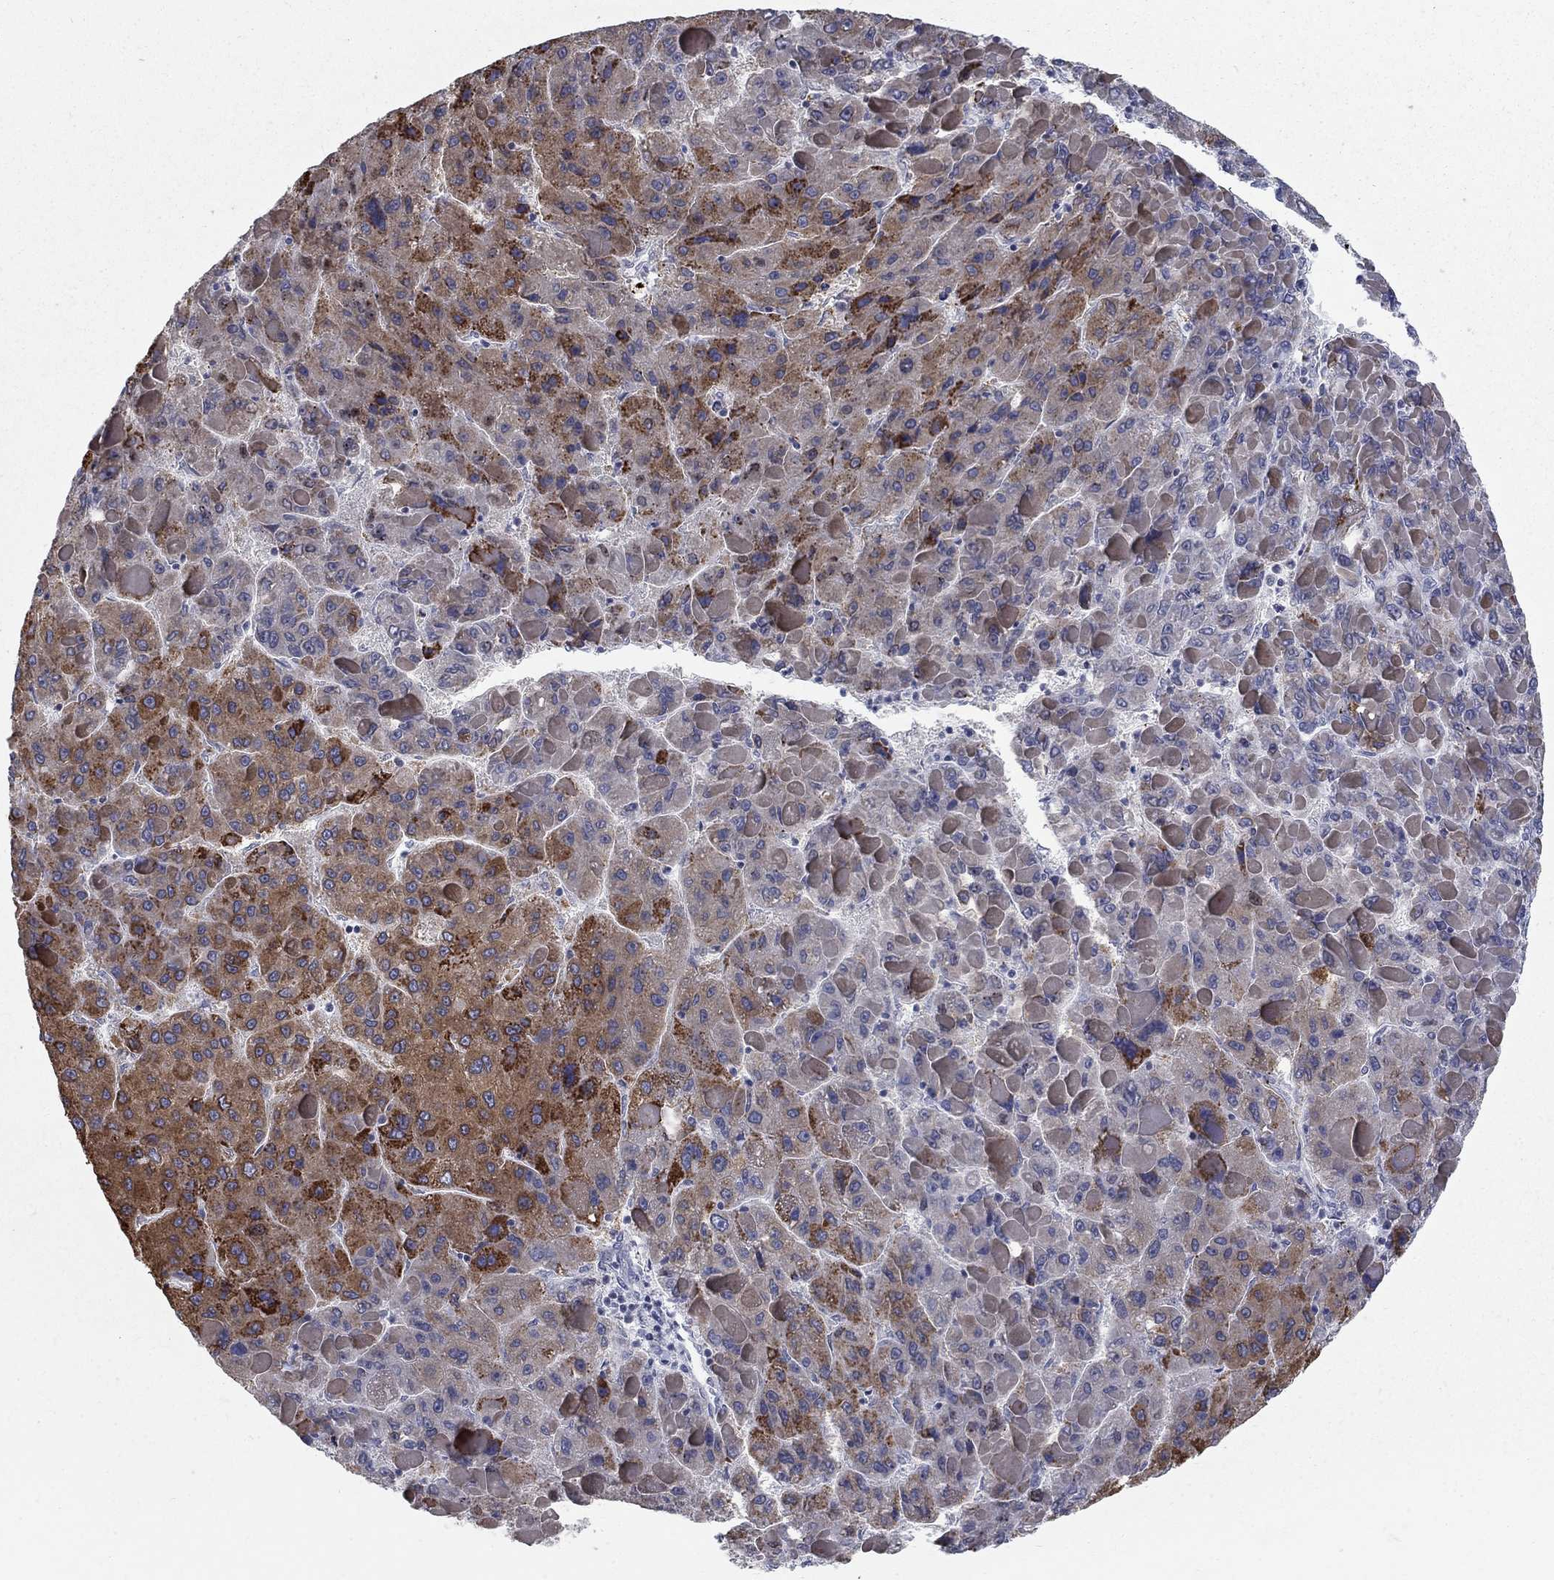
{"staining": {"intensity": "strong", "quantity": "25%-75%", "location": "cytoplasmic/membranous"}, "tissue": "liver cancer", "cell_type": "Tumor cells", "image_type": "cancer", "snomed": [{"axis": "morphology", "description": "Carcinoma, Hepatocellular, NOS"}, {"axis": "topography", "description": "Liver"}], "caption": "Protein positivity by immunohistochemistry (IHC) displays strong cytoplasmic/membranous staining in approximately 25%-75% of tumor cells in hepatocellular carcinoma (liver).", "gene": "GCFC2", "patient": {"sex": "female", "age": 82}}